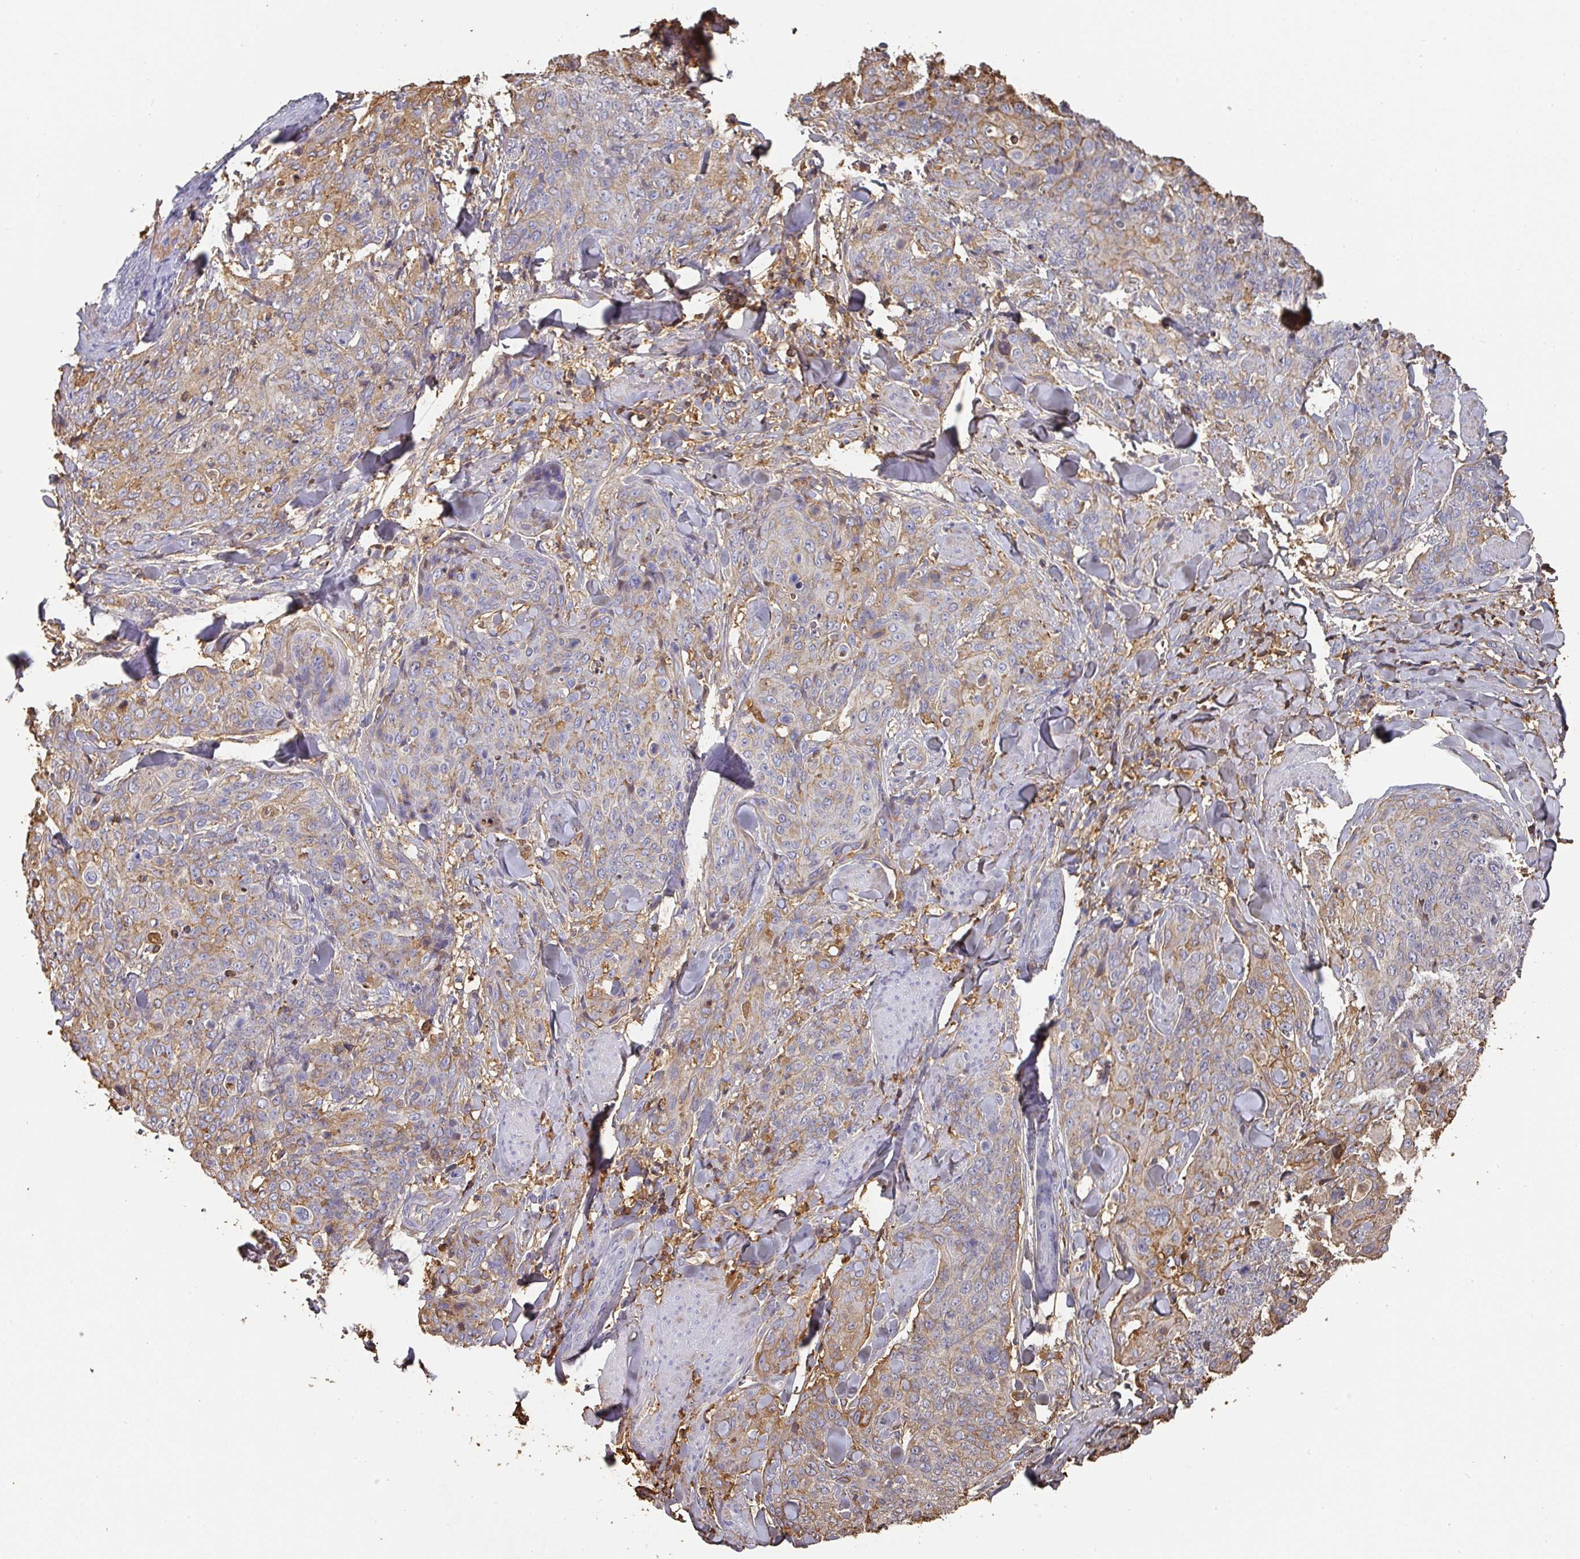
{"staining": {"intensity": "weak", "quantity": "25%-75%", "location": "cytoplasmic/membranous"}, "tissue": "skin cancer", "cell_type": "Tumor cells", "image_type": "cancer", "snomed": [{"axis": "morphology", "description": "Squamous cell carcinoma, NOS"}, {"axis": "topography", "description": "Skin"}, {"axis": "topography", "description": "Vulva"}], "caption": "Immunohistochemistry histopathology image of neoplastic tissue: skin cancer stained using immunohistochemistry (IHC) exhibits low levels of weak protein expression localized specifically in the cytoplasmic/membranous of tumor cells, appearing as a cytoplasmic/membranous brown color.", "gene": "ALB", "patient": {"sex": "female", "age": 85}}